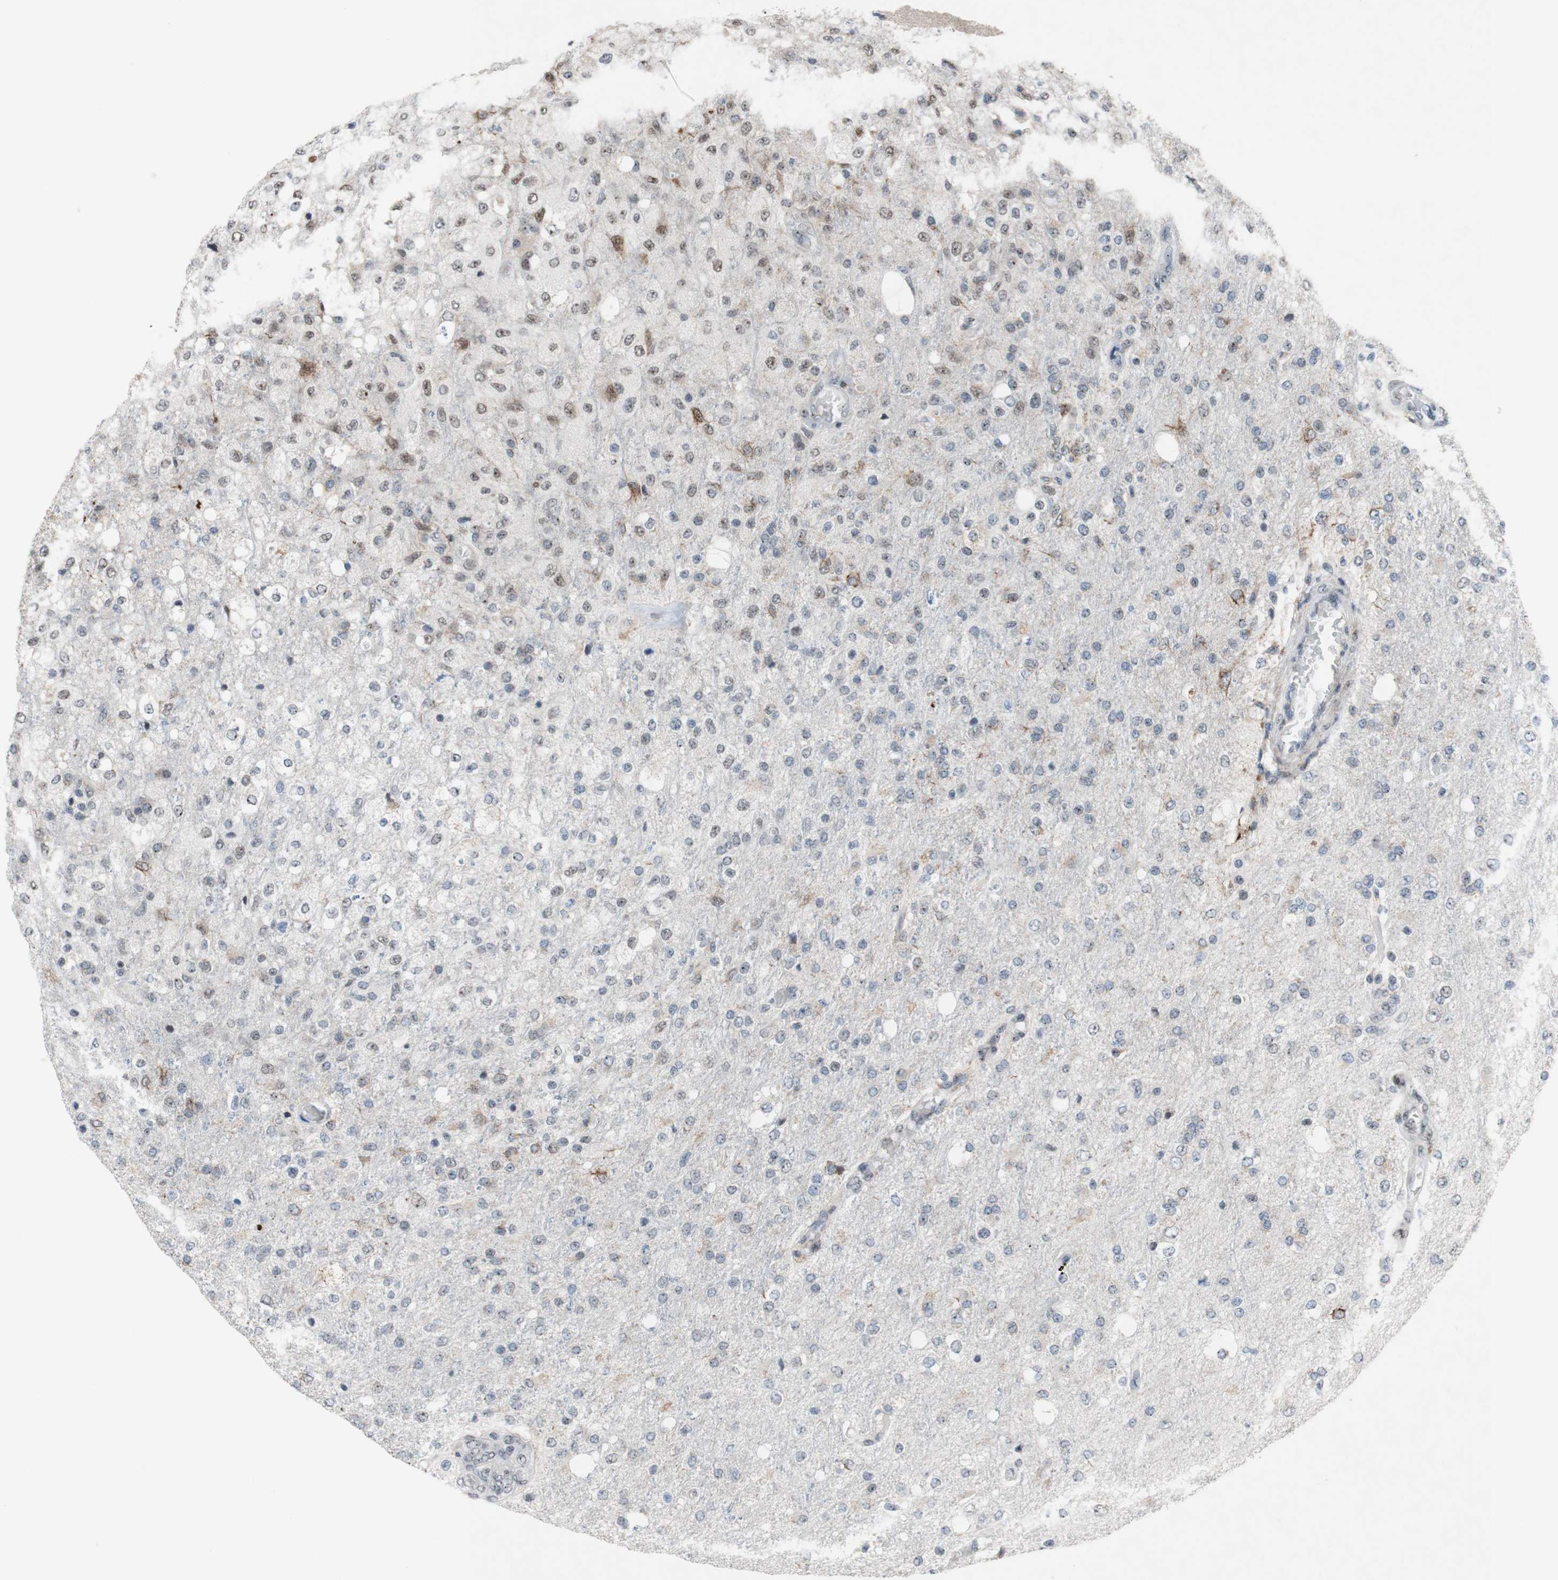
{"staining": {"intensity": "weak", "quantity": "25%-75%", "location": "nuclear"}, "tissue": "glioma", "cell_type": "Tumor cells", "image_type": "cancer", "snomed": [{"axis": "morphology", "description": "Normal tissue, NOS"}, {"axis": "morphology", "description": "Glioma, malignant, High grade"}, {"axis": "topography", "description": "Cerebral cortex"}], "caption": "Immunohistochemical staining of human glioma displays weak nuclear protein staining in about 25%-75% of tumor cells. (Stains: DAB (3,3'-diaminobenzidine) in brown, nuclei in blue, Microscopy: brightfield microscopy at high magnification).", "gene": "POLR1A", "patient": {"sex": "male", "age": 77}}